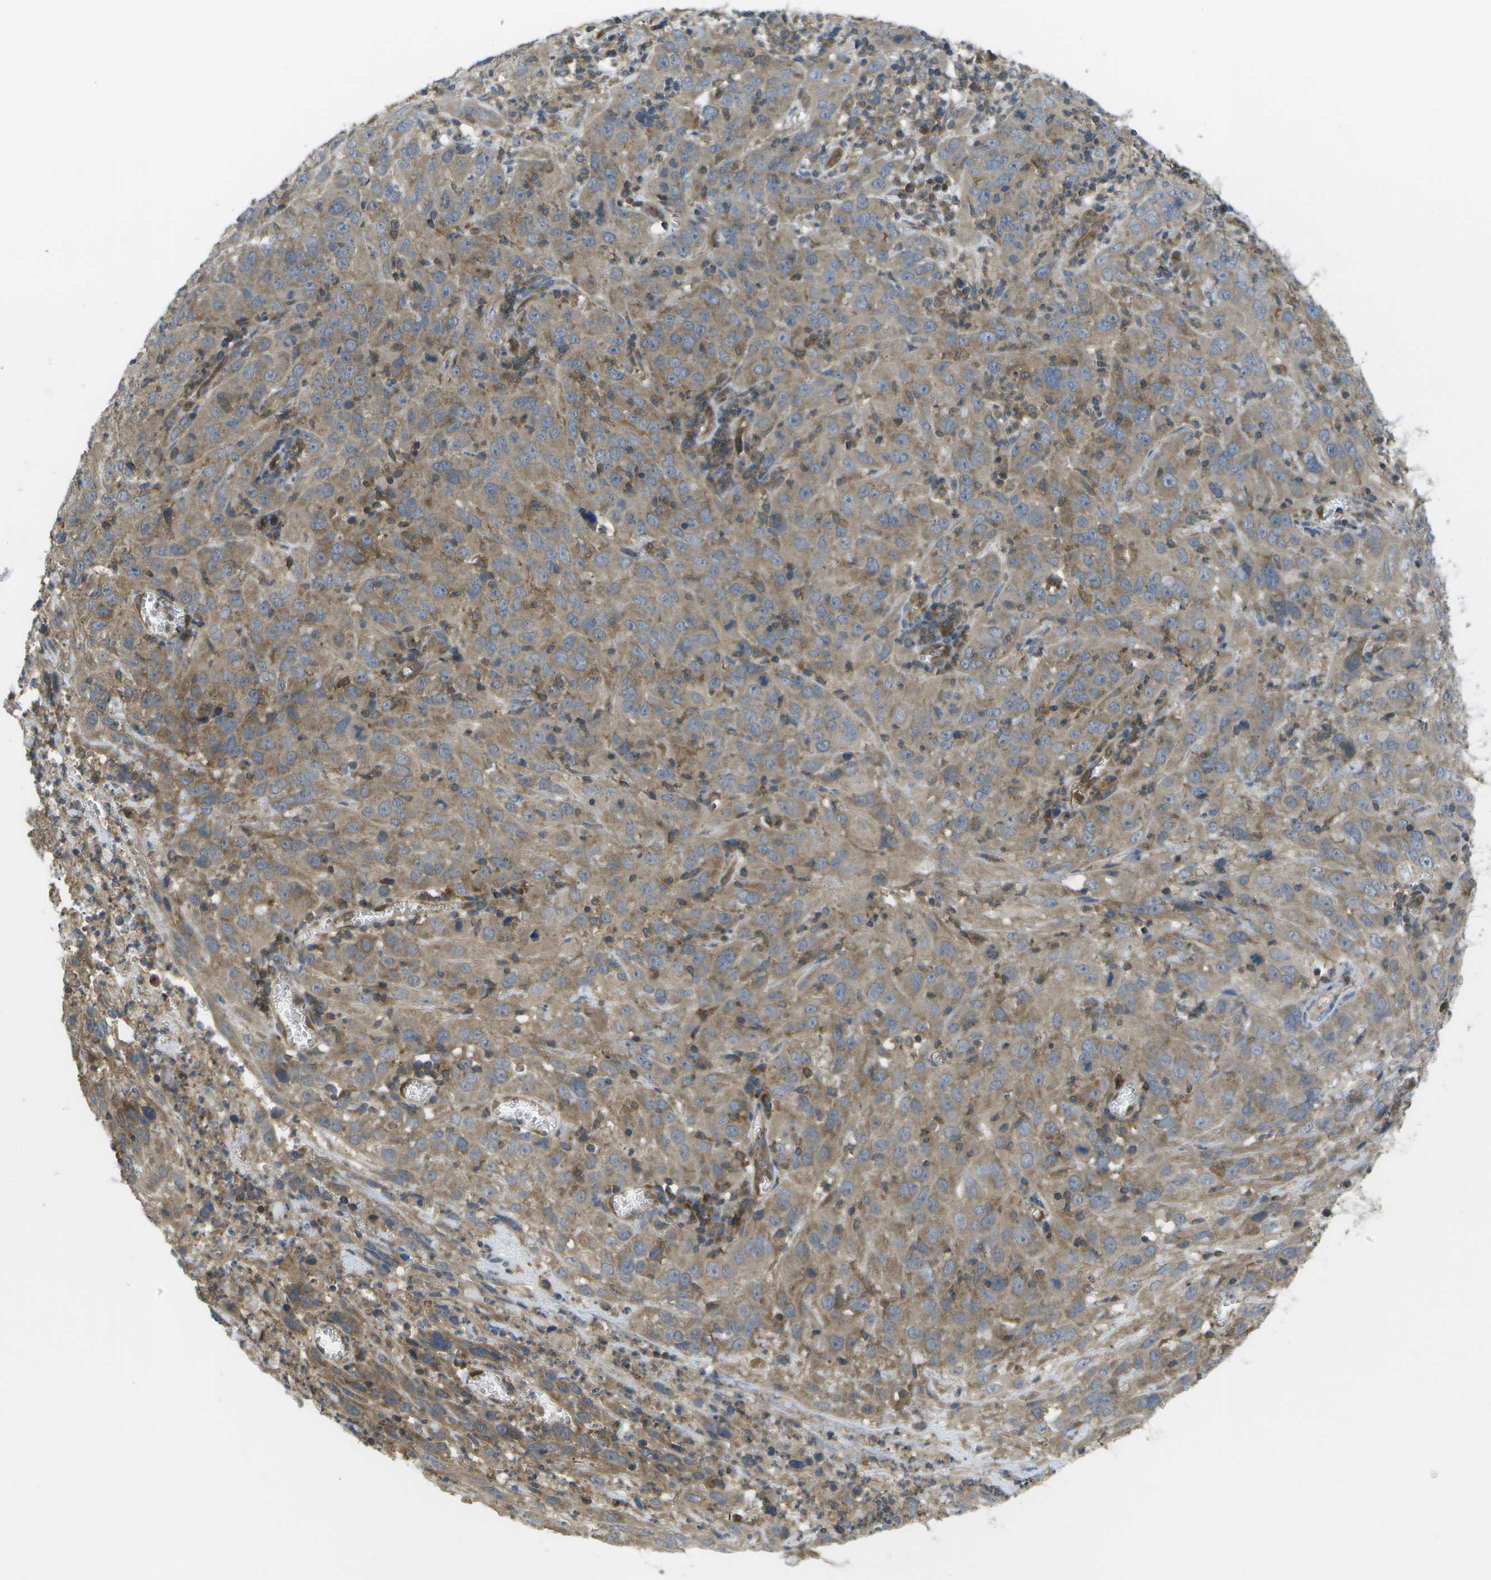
{"staining": {"intensity": "moderate", "quantity": ">75%", "location": "cytoplasmic/membranous"}, "tissue": "cervical cancer", "cell_type": "Tumor cells", "image_type": "cancer", "snomed": [{"axis": "morphology", "description": "Squamous cell carcinoma, NOS"}, {"axis": "topography", "description": "Cervix"}], "caption": "An IHC image of neoplastic tissue is shown. Protein staining in brown labels moderate cytoplasmic/membranous positivity in cervical cancer within tumor cells.", "gene": "DPM3", "patient": {"sex": "female", "age": 32}}